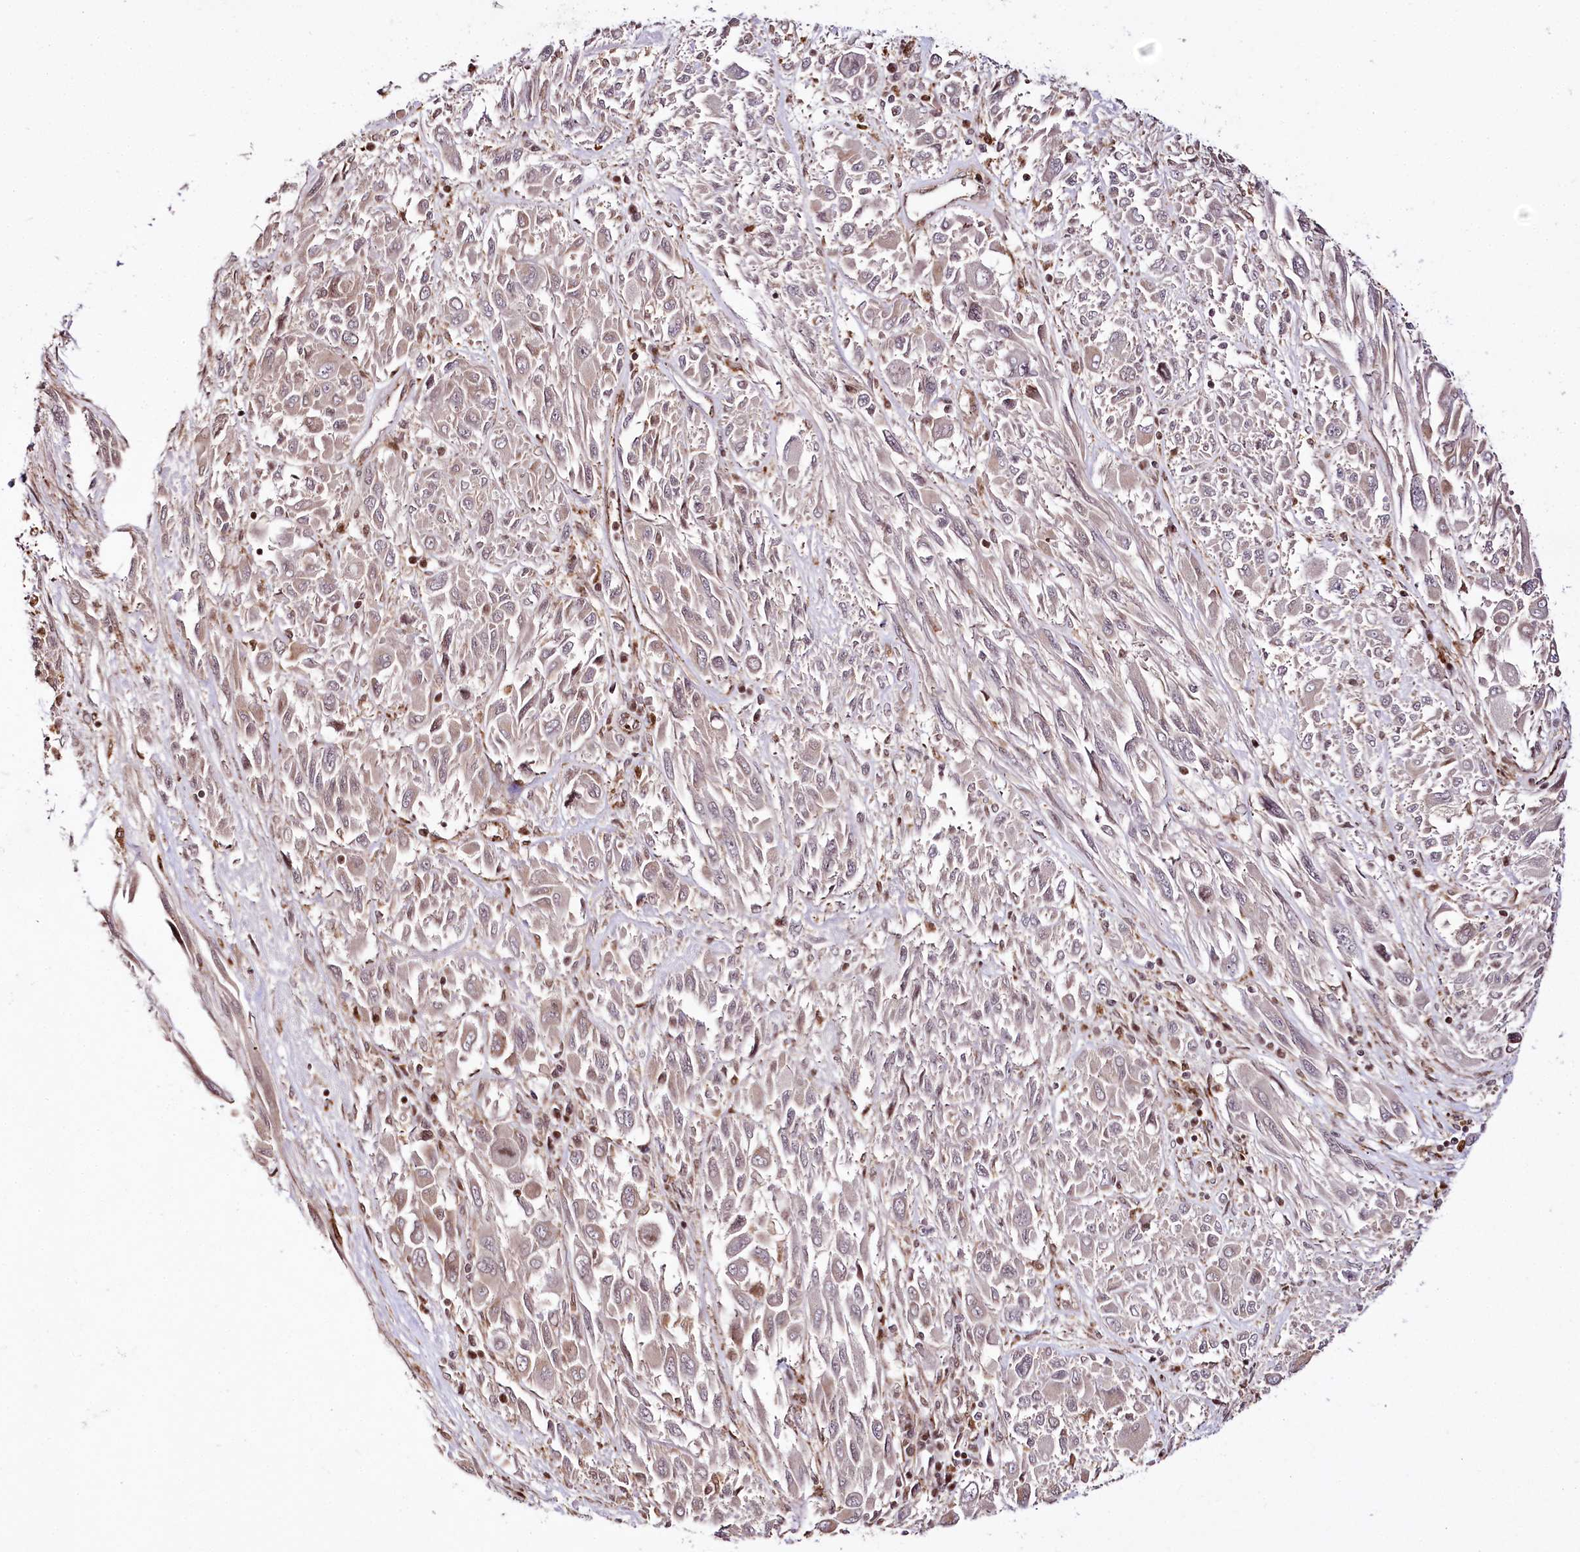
{"staining": {"intensity": "weak", "quantity": "<25%", "location": "cytoplasmic/membranous,nuclear"}, "tissue": "melanoma", "cell_type": "Tumor cells", "image_type": "cancer", "snomed": [{"axis": "morphology", "description": "Malignant melanoma, NOS"}, {"axis": "topography", "description": "Skin"}], "caption": "Melanoma was stained to show a protein in brown. There is no significant expression in tumor cells.", "gene": "HOXC8", "patient": {"sex": "female", "age": 91}}